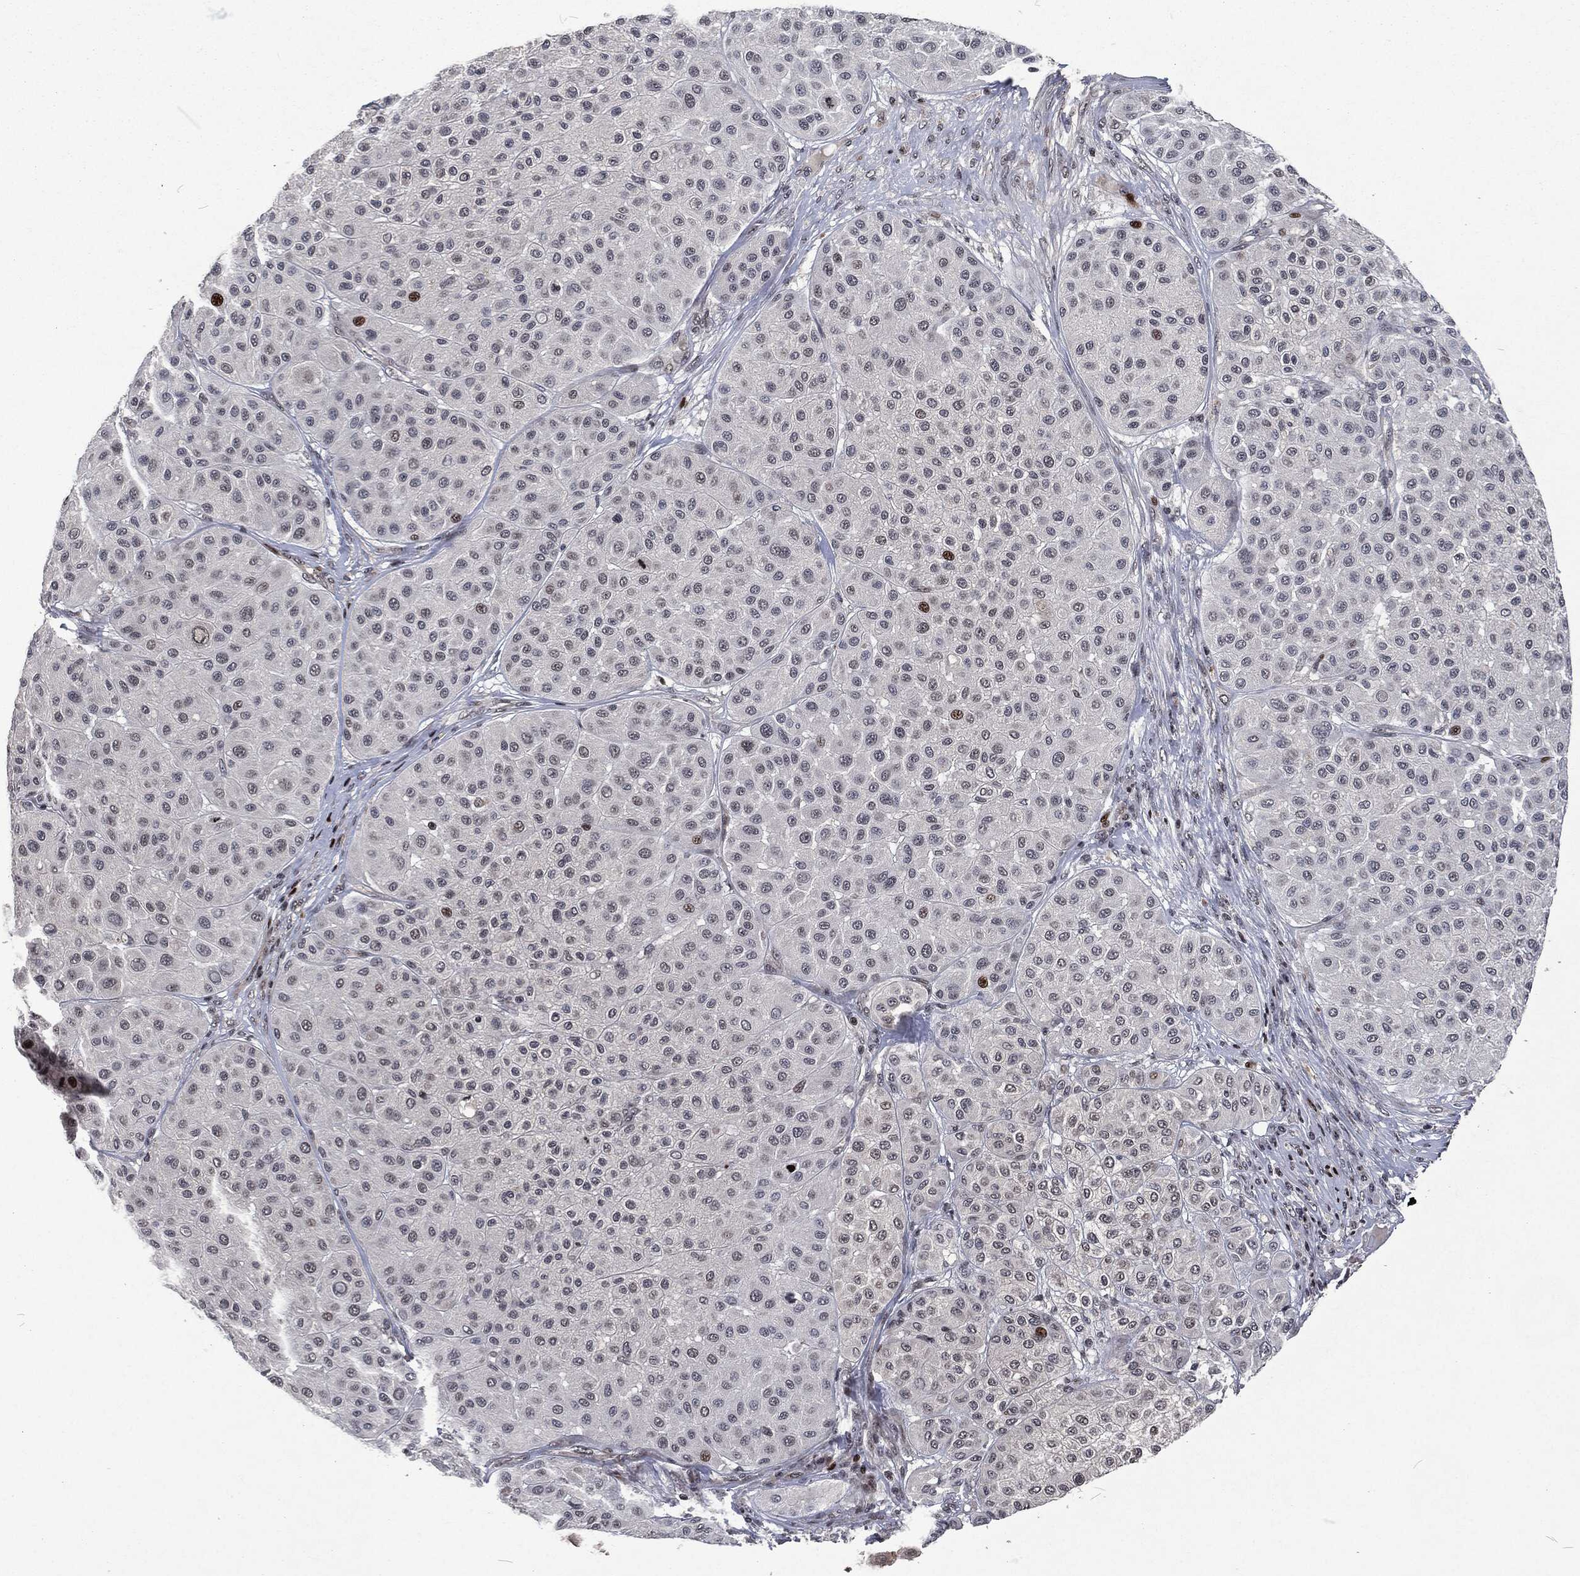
{"staining": {"intensity": "negative", "quantity": "none", "location": "none"}, "tissue": "melanoma", "cell_type": "Tumor cells", "image_type": "cancer", "snomed": [{"axis": "morphology", "description": "Malignant melanoma, Metastatic site"}, {"axis": "topography", "description": "Smooth muscle"}], "caption": "A high-resolution image shows immunohistochemistry staining of malignant melanoma (metastatic site), which demonstrates no significant expression in tumor cells.", "gene": "EGFR", "patient": {"sex": "male", "age": 41}}